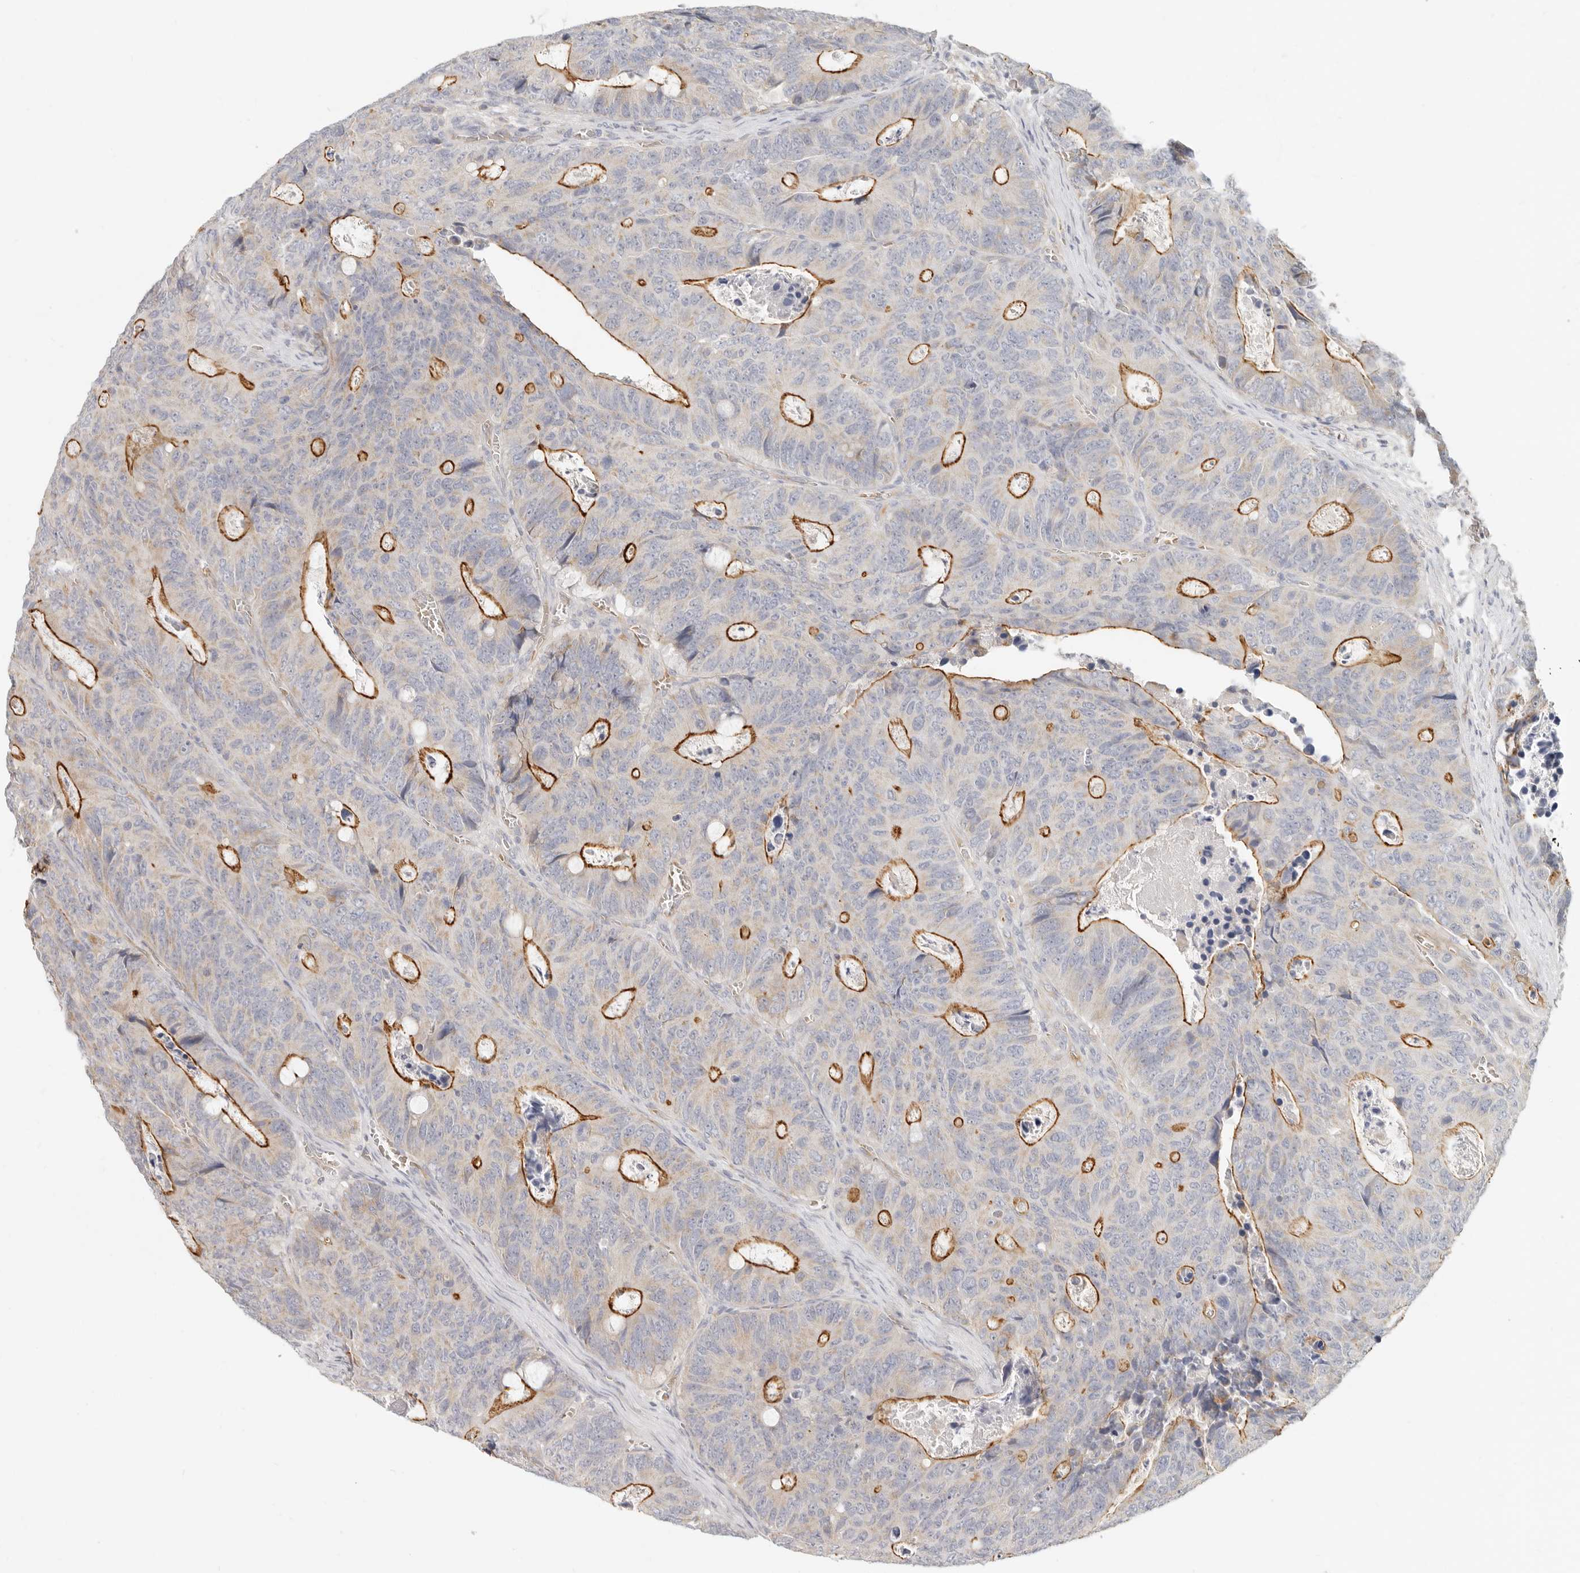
{"staining": {"intensity": "strong", "quantity": "25%-75%", "location": "cytoplasmic/membranous"}, "tissue": "colorectal cancer", "cell_type": "Tumor cells", "image_type": "cancer", "snomed": [{"axis": "morphology", "description": "Adenocarcinoma, NOS"}, {"axis": "topography", "description": "Colon"}], "caption": "DAB immunohistochemical staining of human colorectal adenocarcinoma displays strong cytoplasmic/membranous protein staining in about 25%-75% of tumor cells.", "gene": "LTB4R2", "patient": {"sex": "male", "age": 87}}